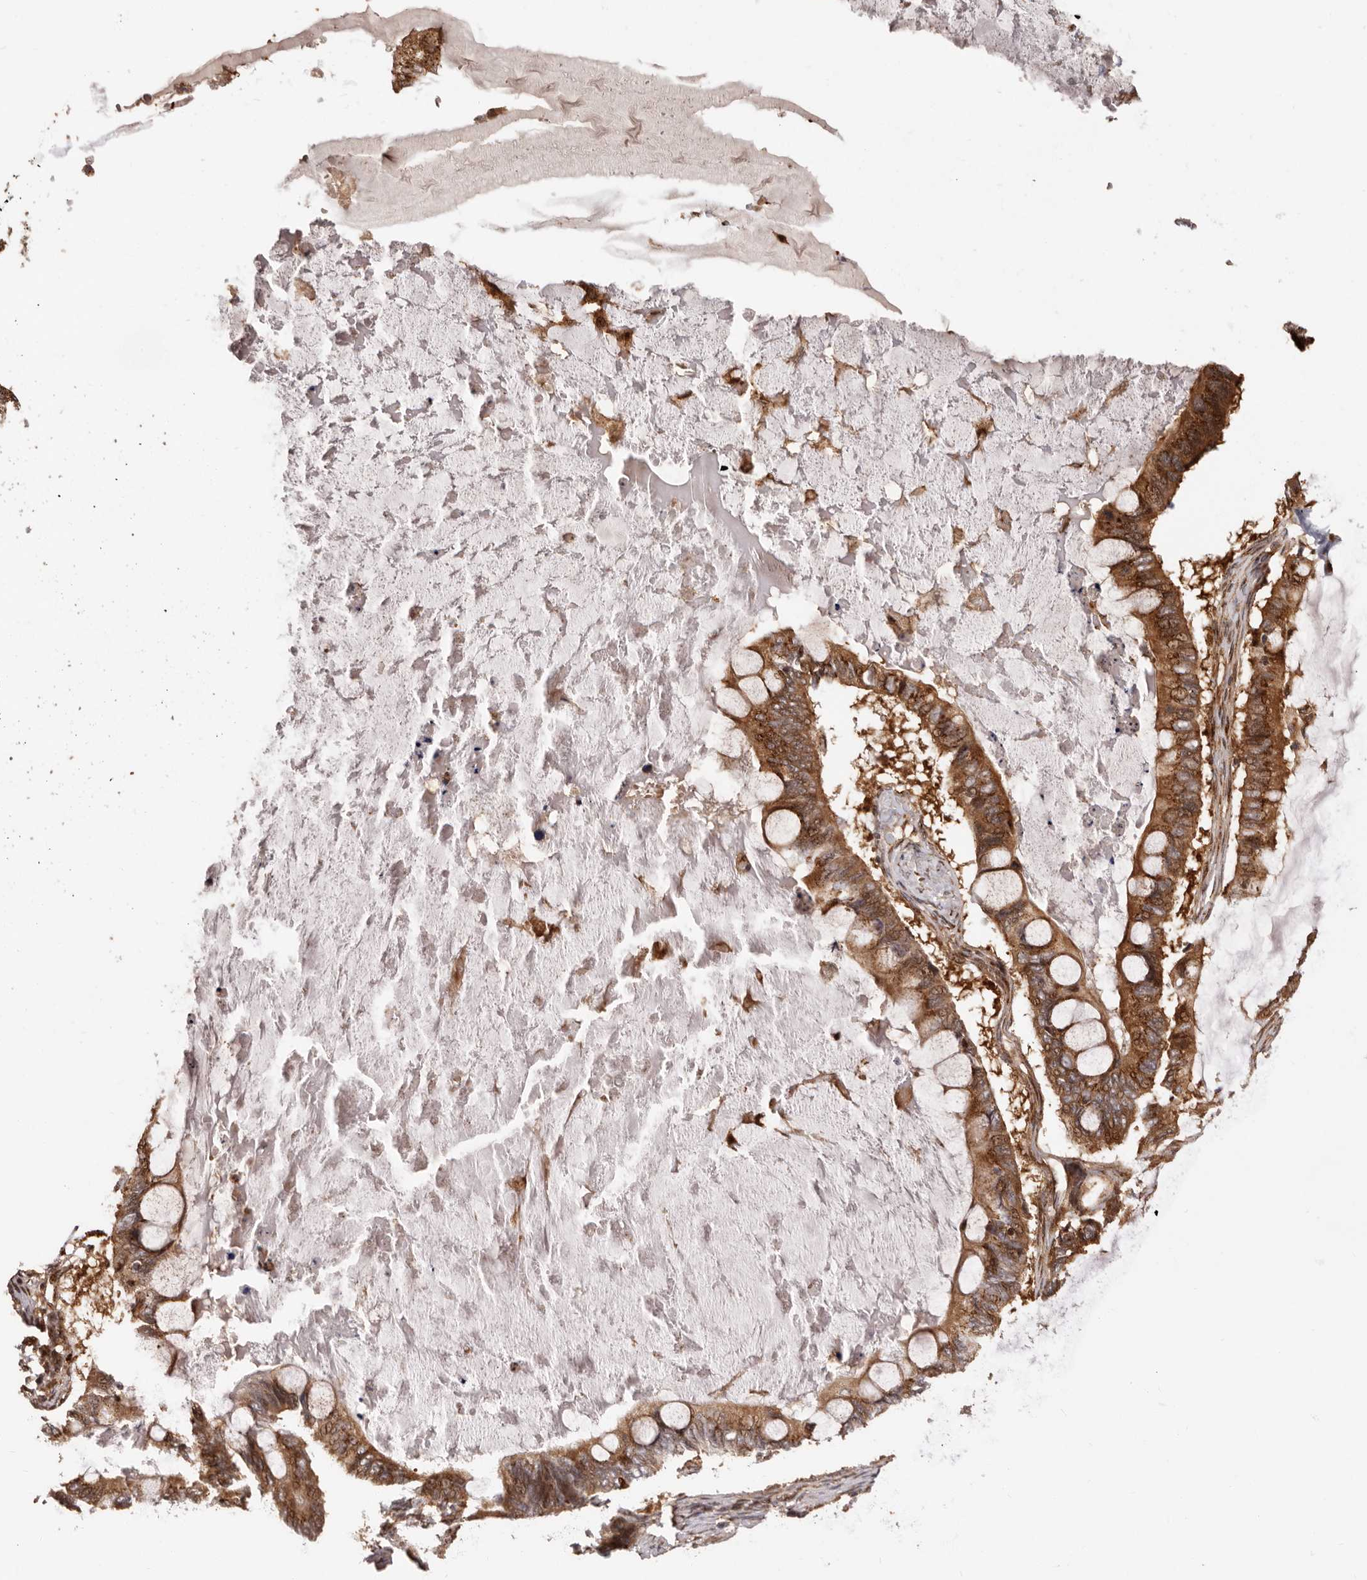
{"staining": {"intensity": "strong", "quantity": ">75%", "location": "cytoplasmic/membranous,nuclear"}, "tissue": "ovarian cancer", "cell_type": "Tumor cells", "image_type": "cancer", "snomed": [{"axis": "morphology", "description": "Cystadenocarcinoma, mucinous, NOS"}, {"axis": "topography", "description": "Ovary"}], "caption": "Human mucinous cystadenocarcinoma (ovarian) stained with a brown dye reveals strong cytoplasmic/membranous and nuclear positive staining in about >75% of tumor cells.", "gene": "GPR27", "patient": {"sex": "female", "age": 61}}